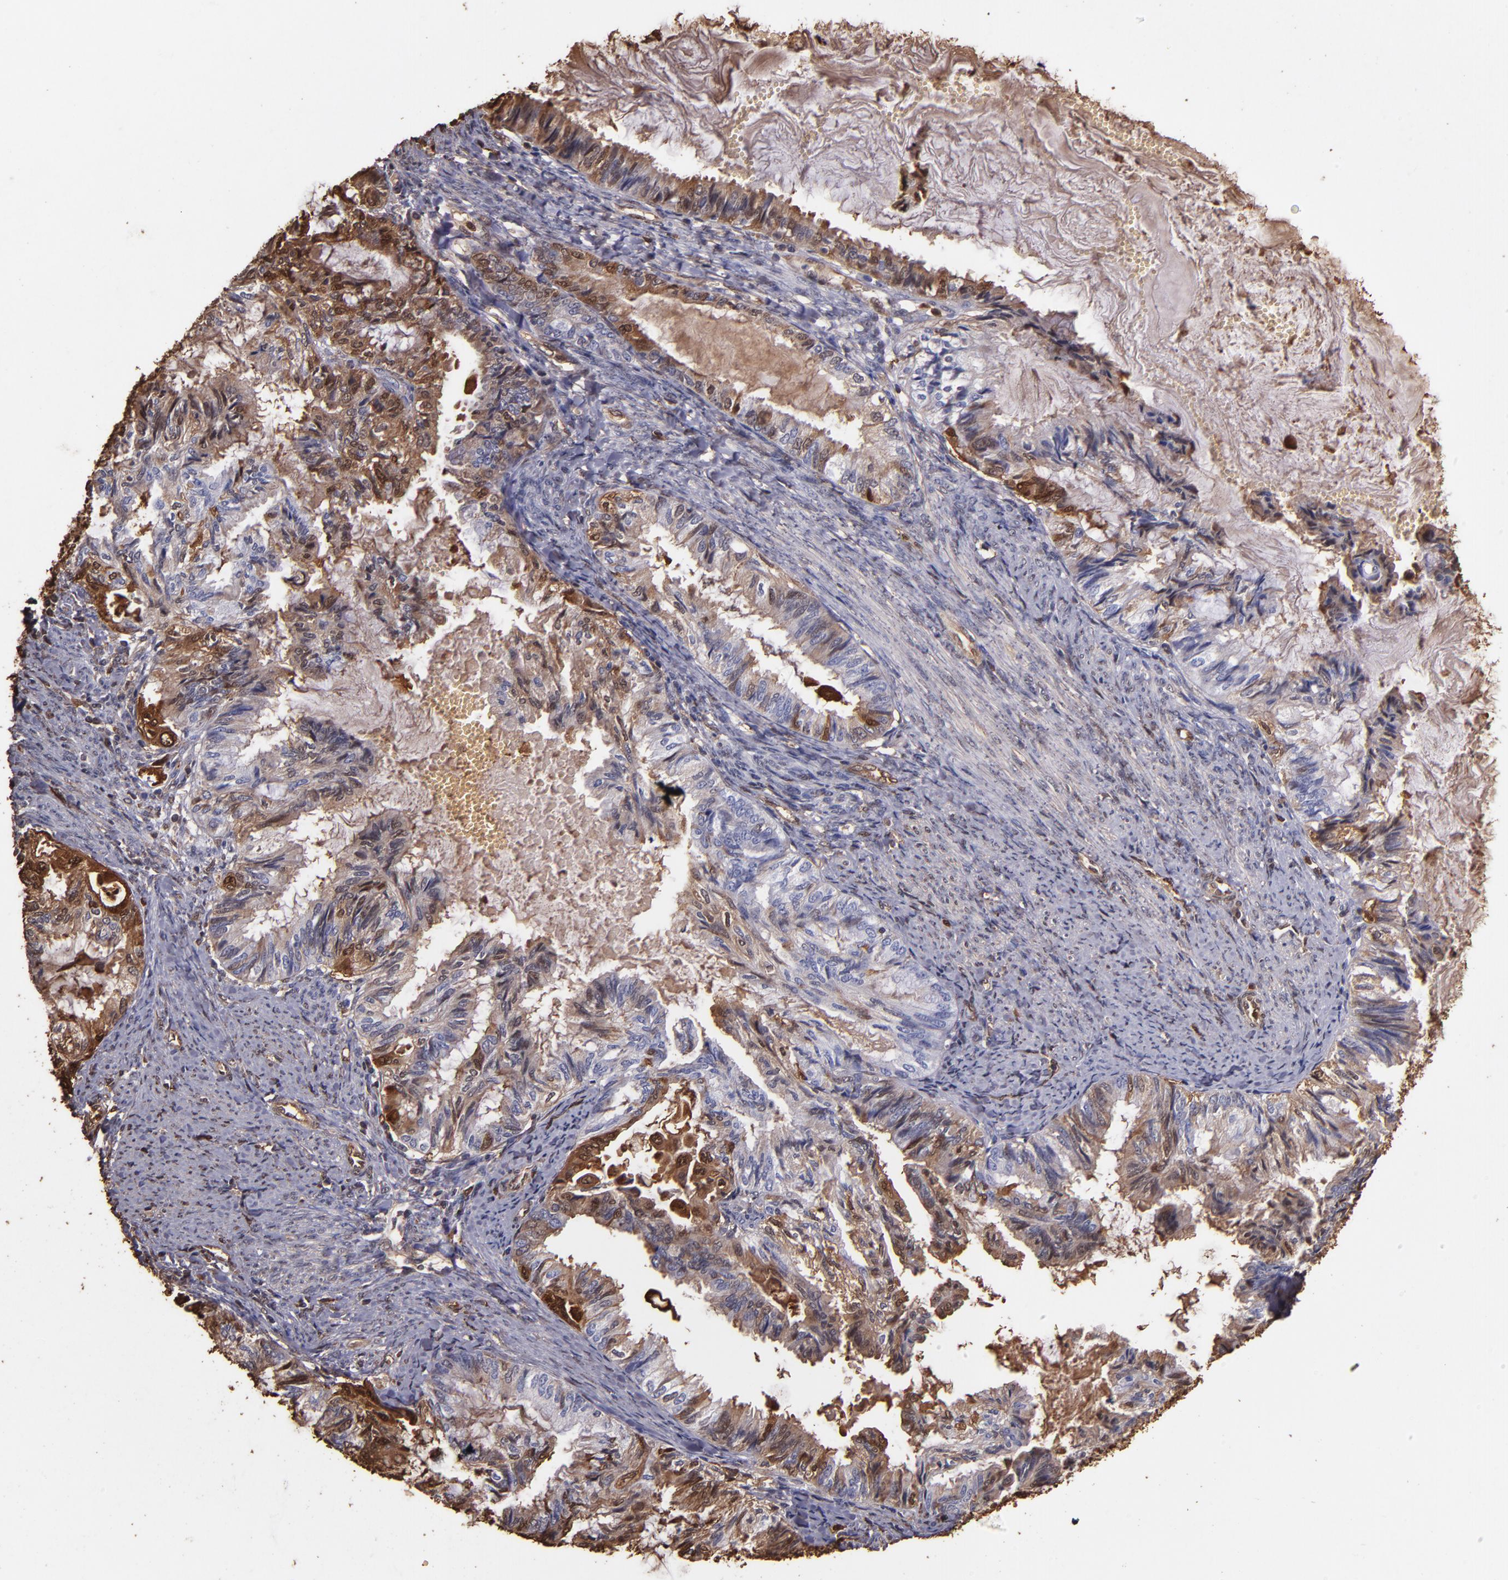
{"staining": {"intensity": "moderate", "quantity": "25%-75%", "location": "cytoplasmic/membranous,nuclear"}, "tissue": "endometrial cancer", "cell_type": "Tumor cells", "image_type": "cancer", "snomed": [{"axis": "morphology", "description": "Adenocarcinoma, NOS"}, {"axis": "topography", "description": "Endometrium"}], "caption": "Immunohistochemical staining of human endometrial adenocarcinoma exhibits moderate cytoplasmic/membranous and nuclear protein staining in about 25%-75% of tumor cells.", "gene": "S100A6", "patient": {"sex": "female", "age": 86}}